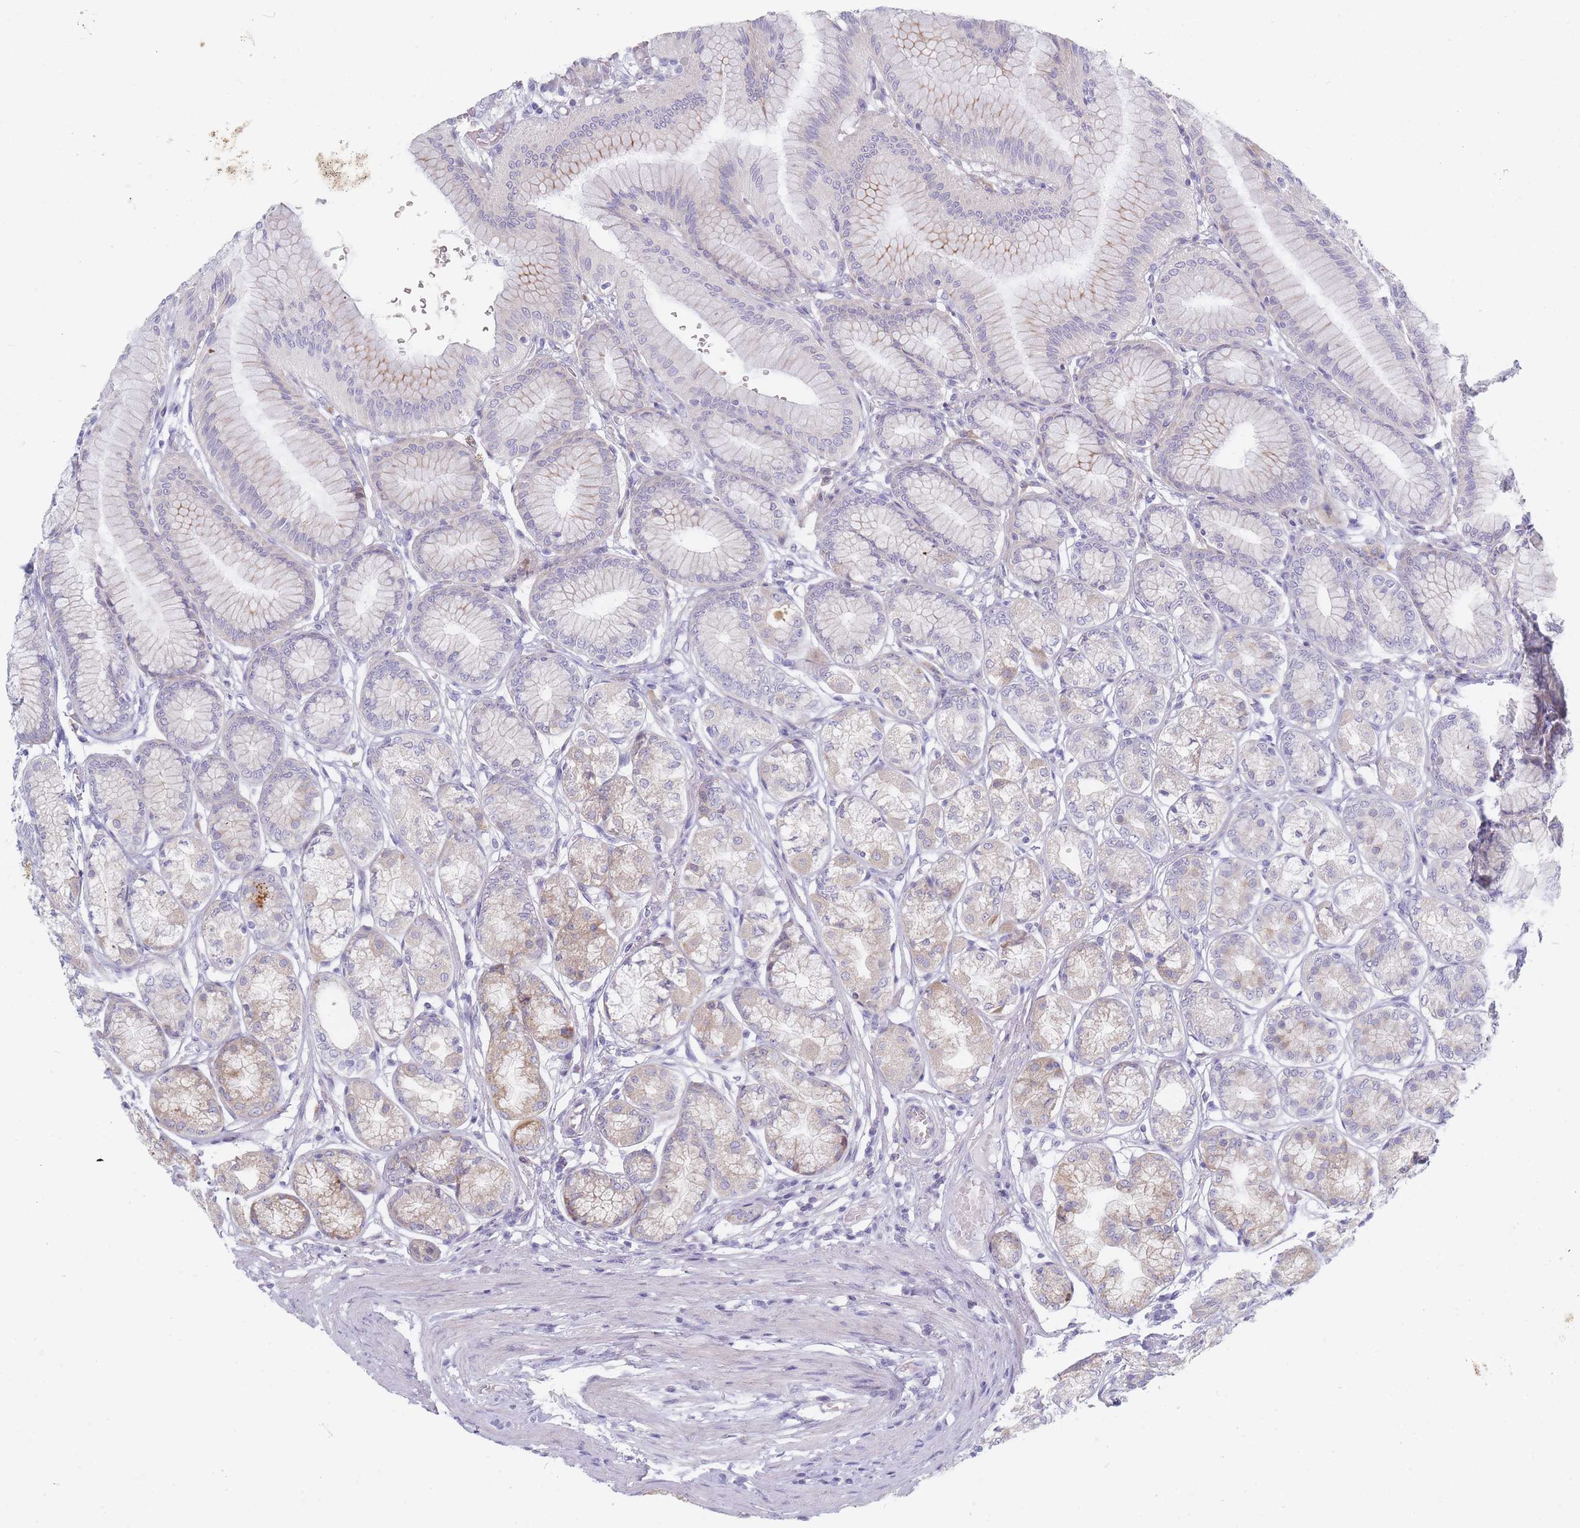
{"staining": {"intensity": "moderate", "quantity": "<25%", "location": "cytoplasmic/membranous"}, "tissue": "stomach", "cell_type": "Glandular cells", "image_type": "normal", "snomed": [{"axis": "morphology", "description": "Normal tissue, NOS"}, {"axis": "morphology", "description": "Adenocarcinoma, NOS"}, {"axis": "morphology", "description": "Adenocarcinoma, High grade"}, {"axis": "topography", "description": "Stomach, upper"}, {"axis": "topography", "description": "Stomach"}], "caption": "Unremarkable stomach demonstrates moderate cytoplasmic/membranous staining in approximately <25% of glandular cells.", "gene": "SPATS1", "patient": {"sex": "female", "age": 65}}